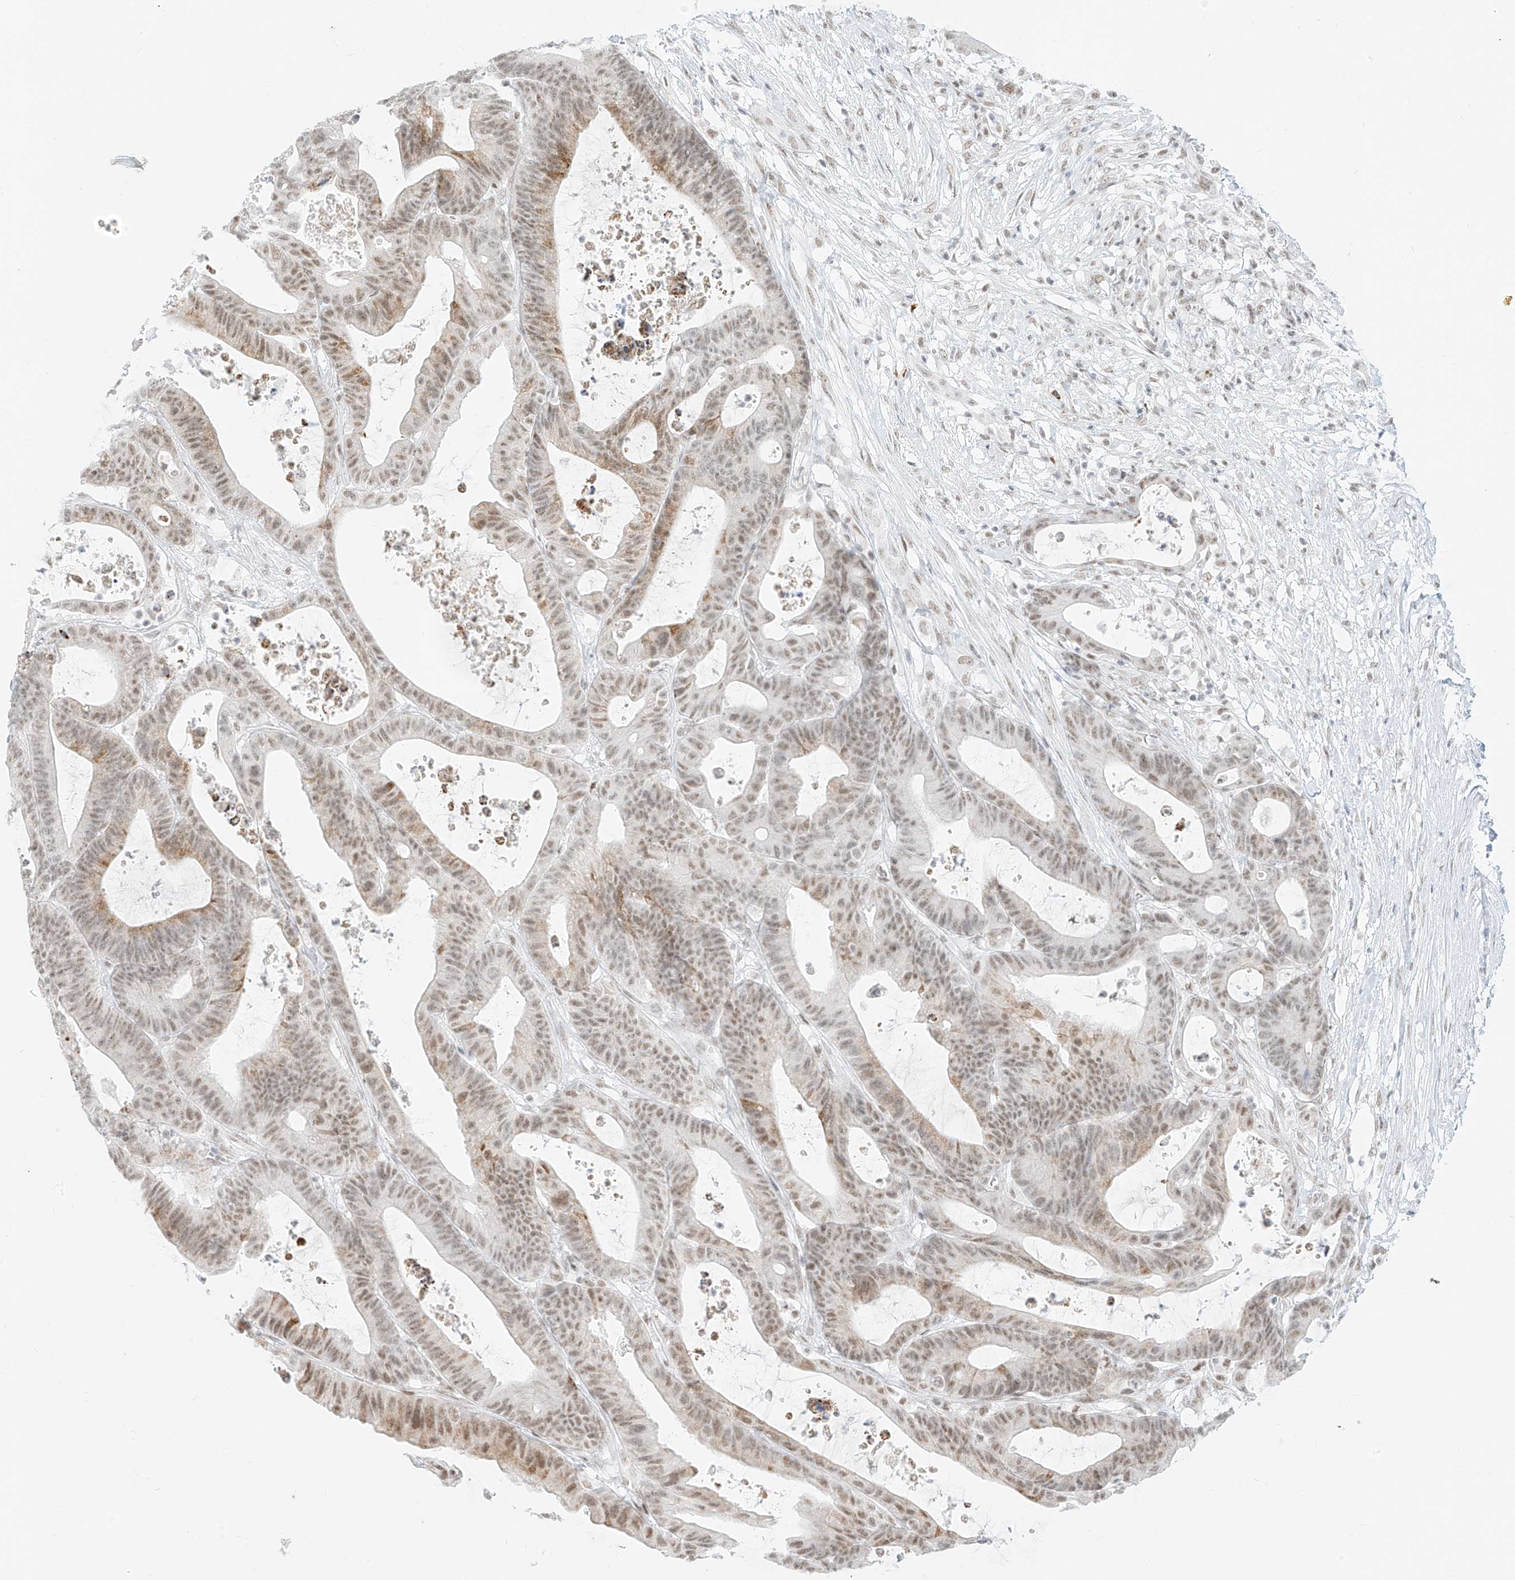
{"staining": {"intensity": "weak", "quantity": ">75%", "location": "cytoplasmic/membranous,nuclear"}, "tissue": "colorectal cancer", "cell_type": "Tumor cells", "image_type": "cancer", "snomed": [{"axis": "morphology", "description": "Adenocarcinoma, NOS"}, {"axis": "topography", "description": "Colon"}], "caption": "Immunohistochemistry (DAB (3,3'-diaminobenzidine)) staining of colorectal cancer (adenocarcinoma) displays weak cytoplasmic/membranous and nuclear protein positivity in approximately >75% of tumor cells.", "gene": "SUPT5H", "patient": {"sex": "female", "age": 84}}